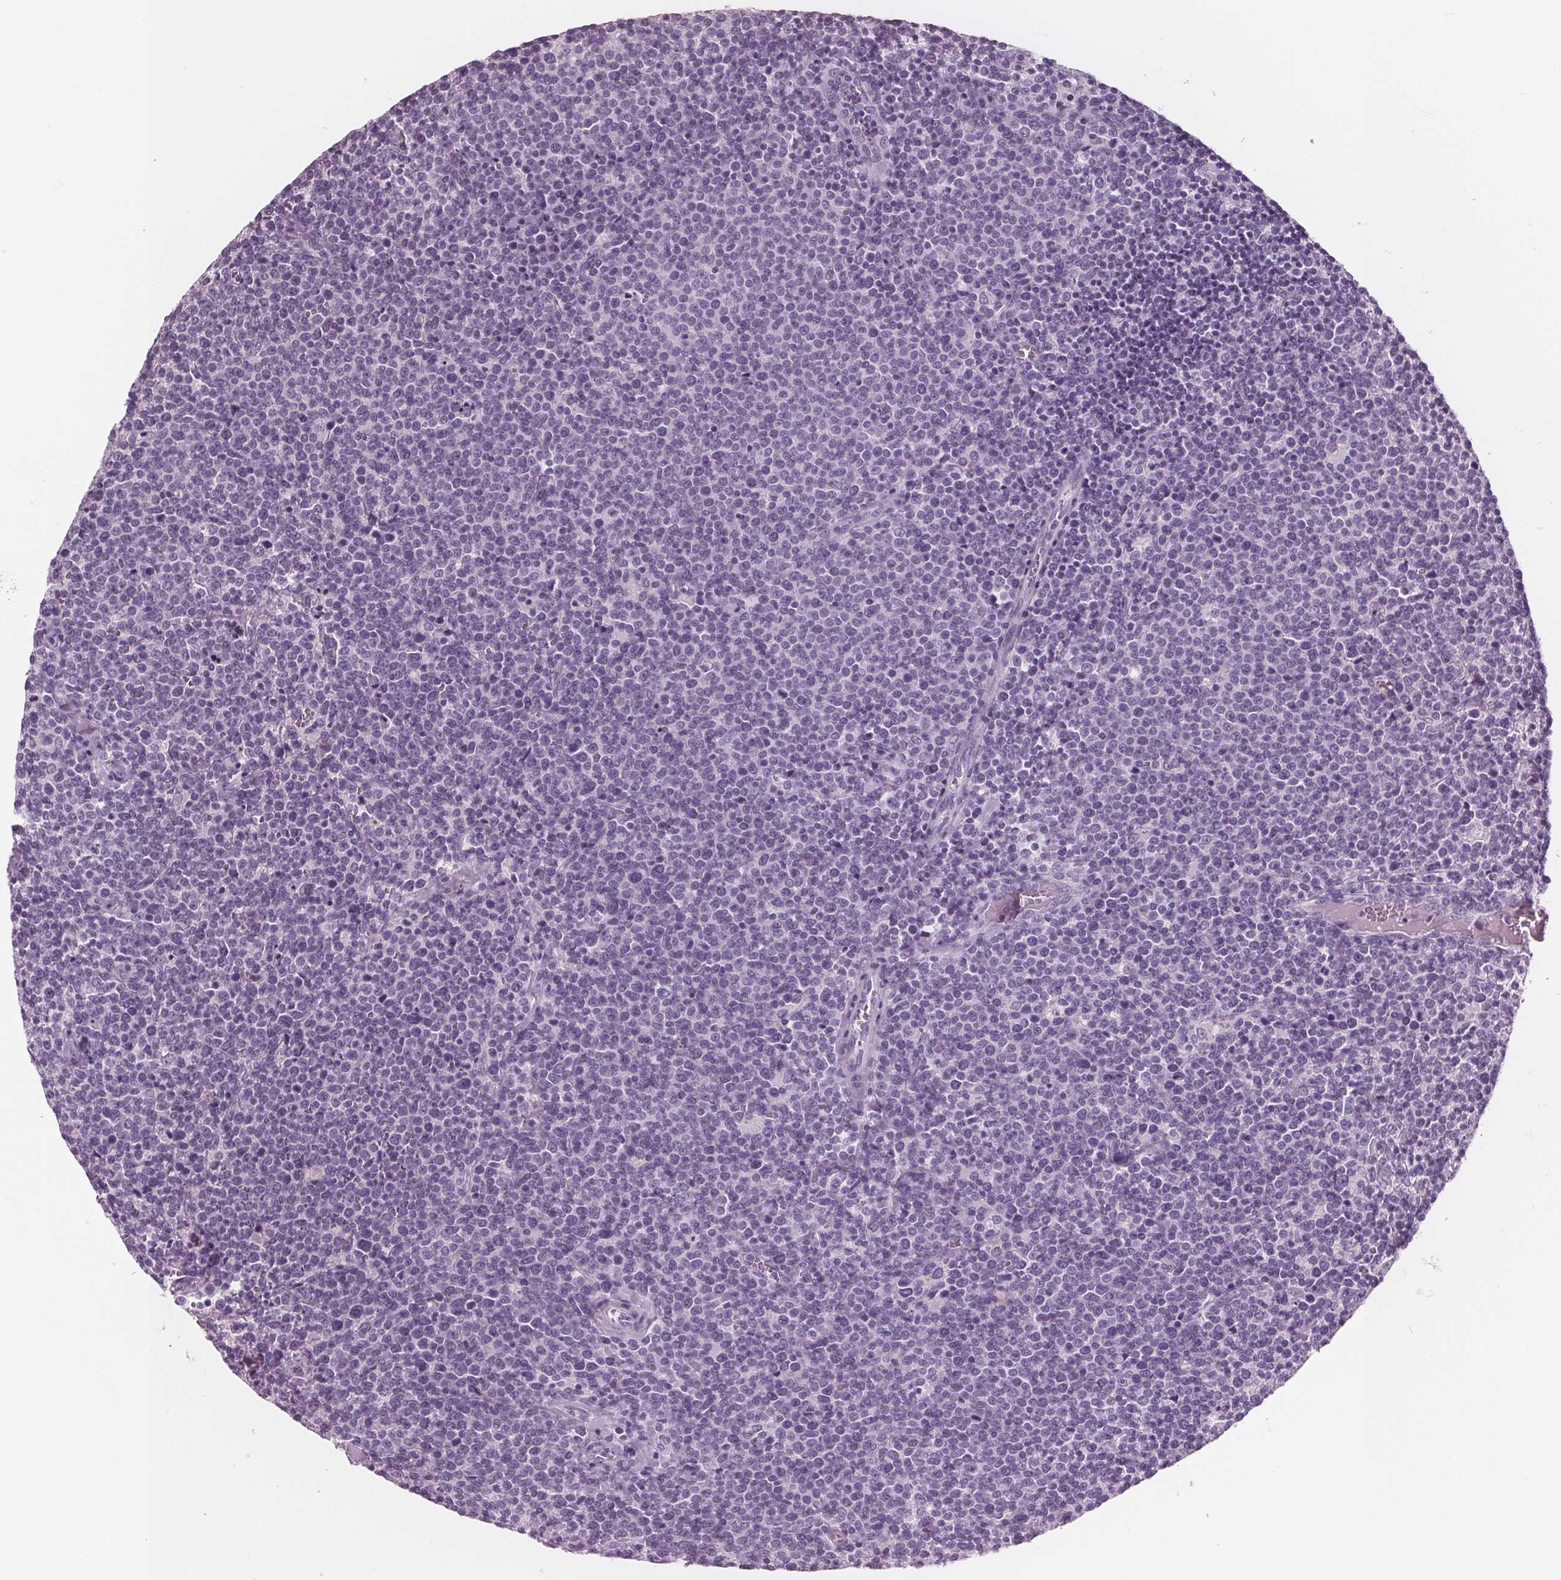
{"staining": {"intensity": "negative", "quantity": "none", "location": "none"}, "tissue": "lymphoma", "cell_type": "Tumor cells", "image_type": "cancer", "snomed": [{"axis": "morphology", "description": "Malignant lymphoma, non-Hodgkin's type, High grade"}, {"axis": "topography", "description": "Lymph node"}], "caption": "This is an immunohistochemistry (IHC) histopathology image of lymphoma. There is no positivity in tumor cells.", "gene": "AMBP", "patient": {"sex": "male", "age": 61}}